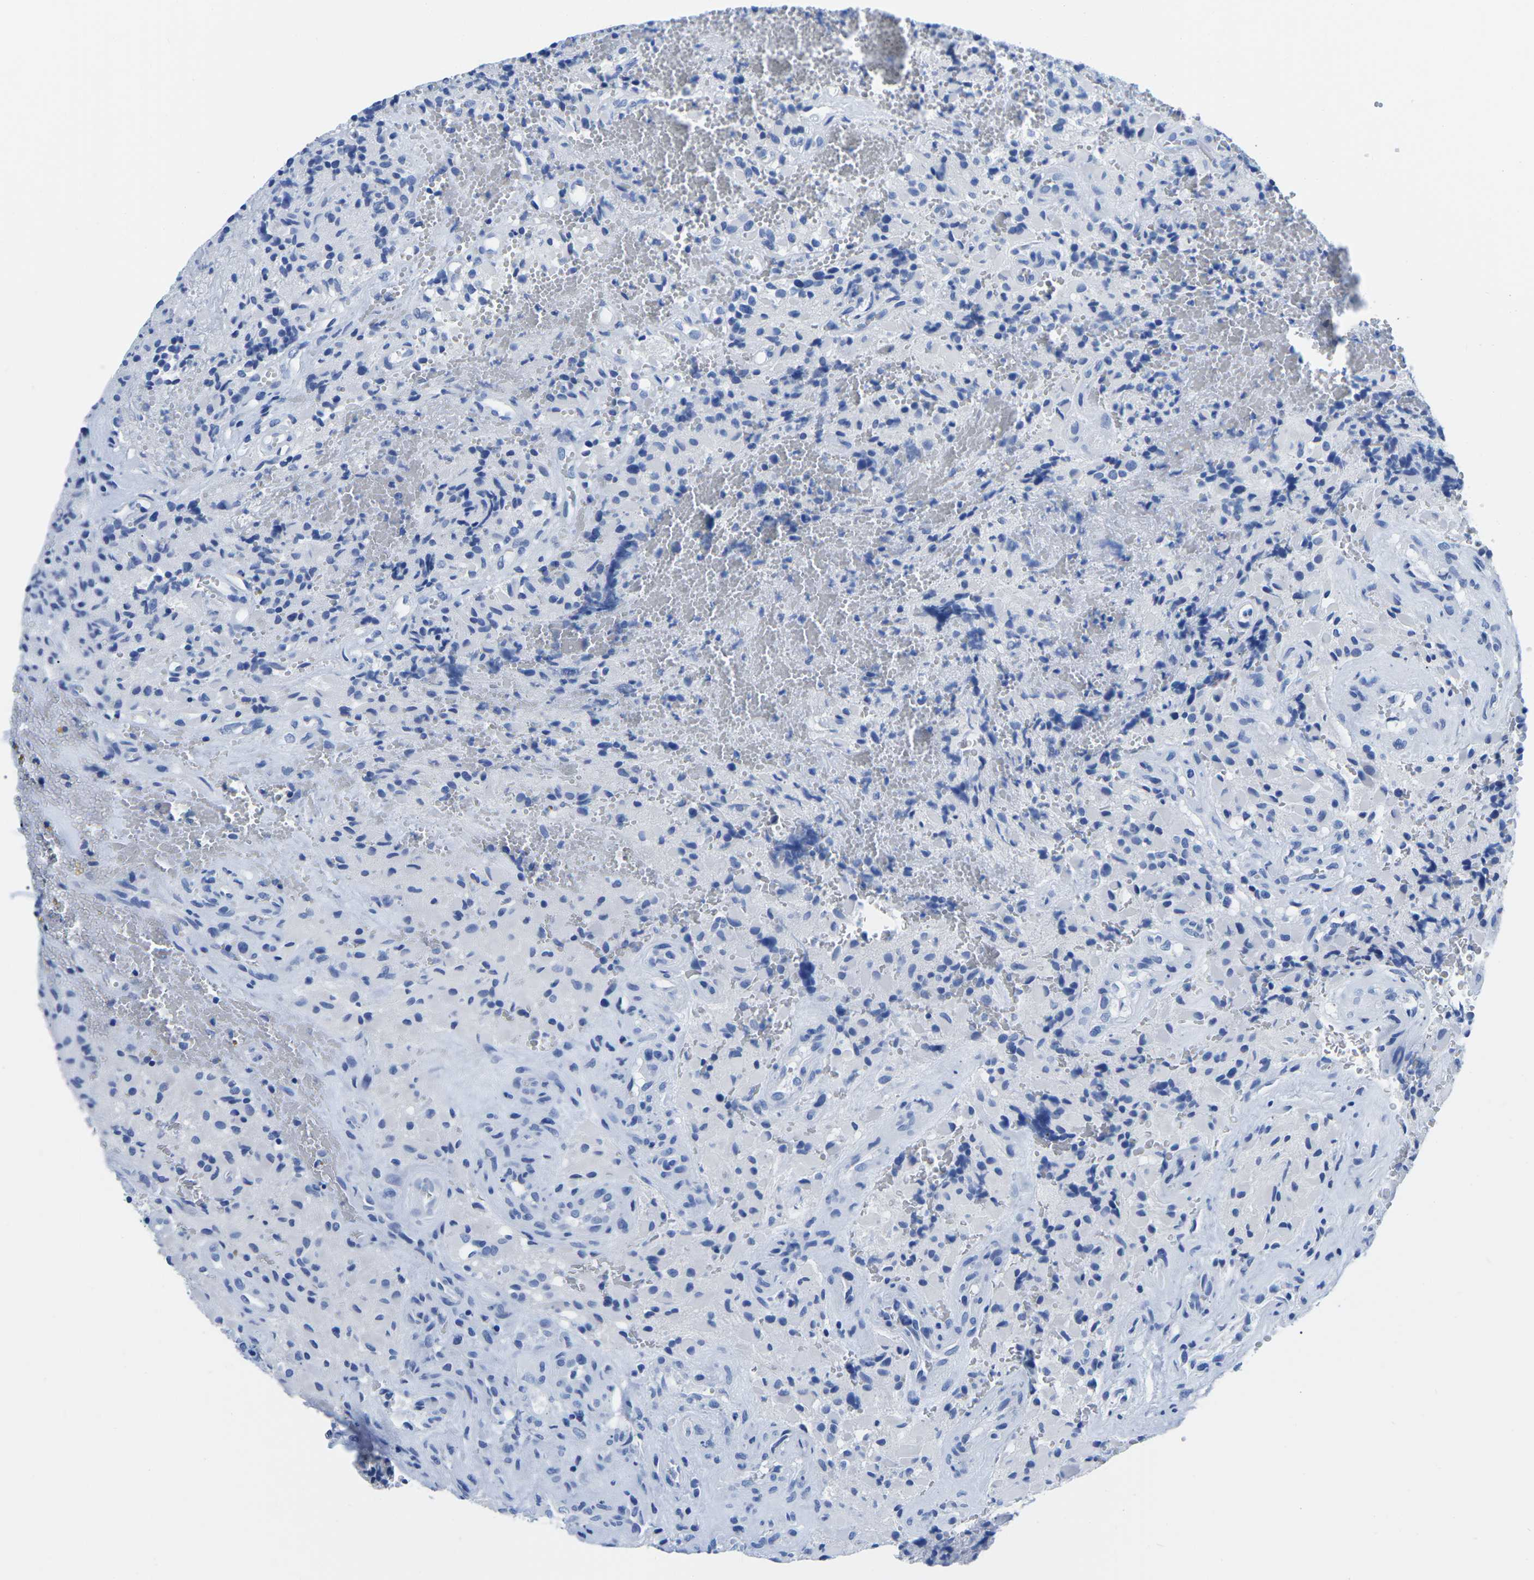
{"staining": {"intensity": "negative", "quantity": "none", "location": "none"}, "tissue": "glioma", "cell_type": "Tumor cells", "image_type": "cancer", "snomed": [{"axis": "morphology", "description": "Glioma, malignant, High grade"}, {"axis": "topography", "description": "Brain"}], "caption": "This is an immunohistochemistry micrograph of human high-grade glioma (malignant). There is no staining in tumor cells.", "gene": "CYP1A2", "patient": {"sex": "male", "age": 71}}